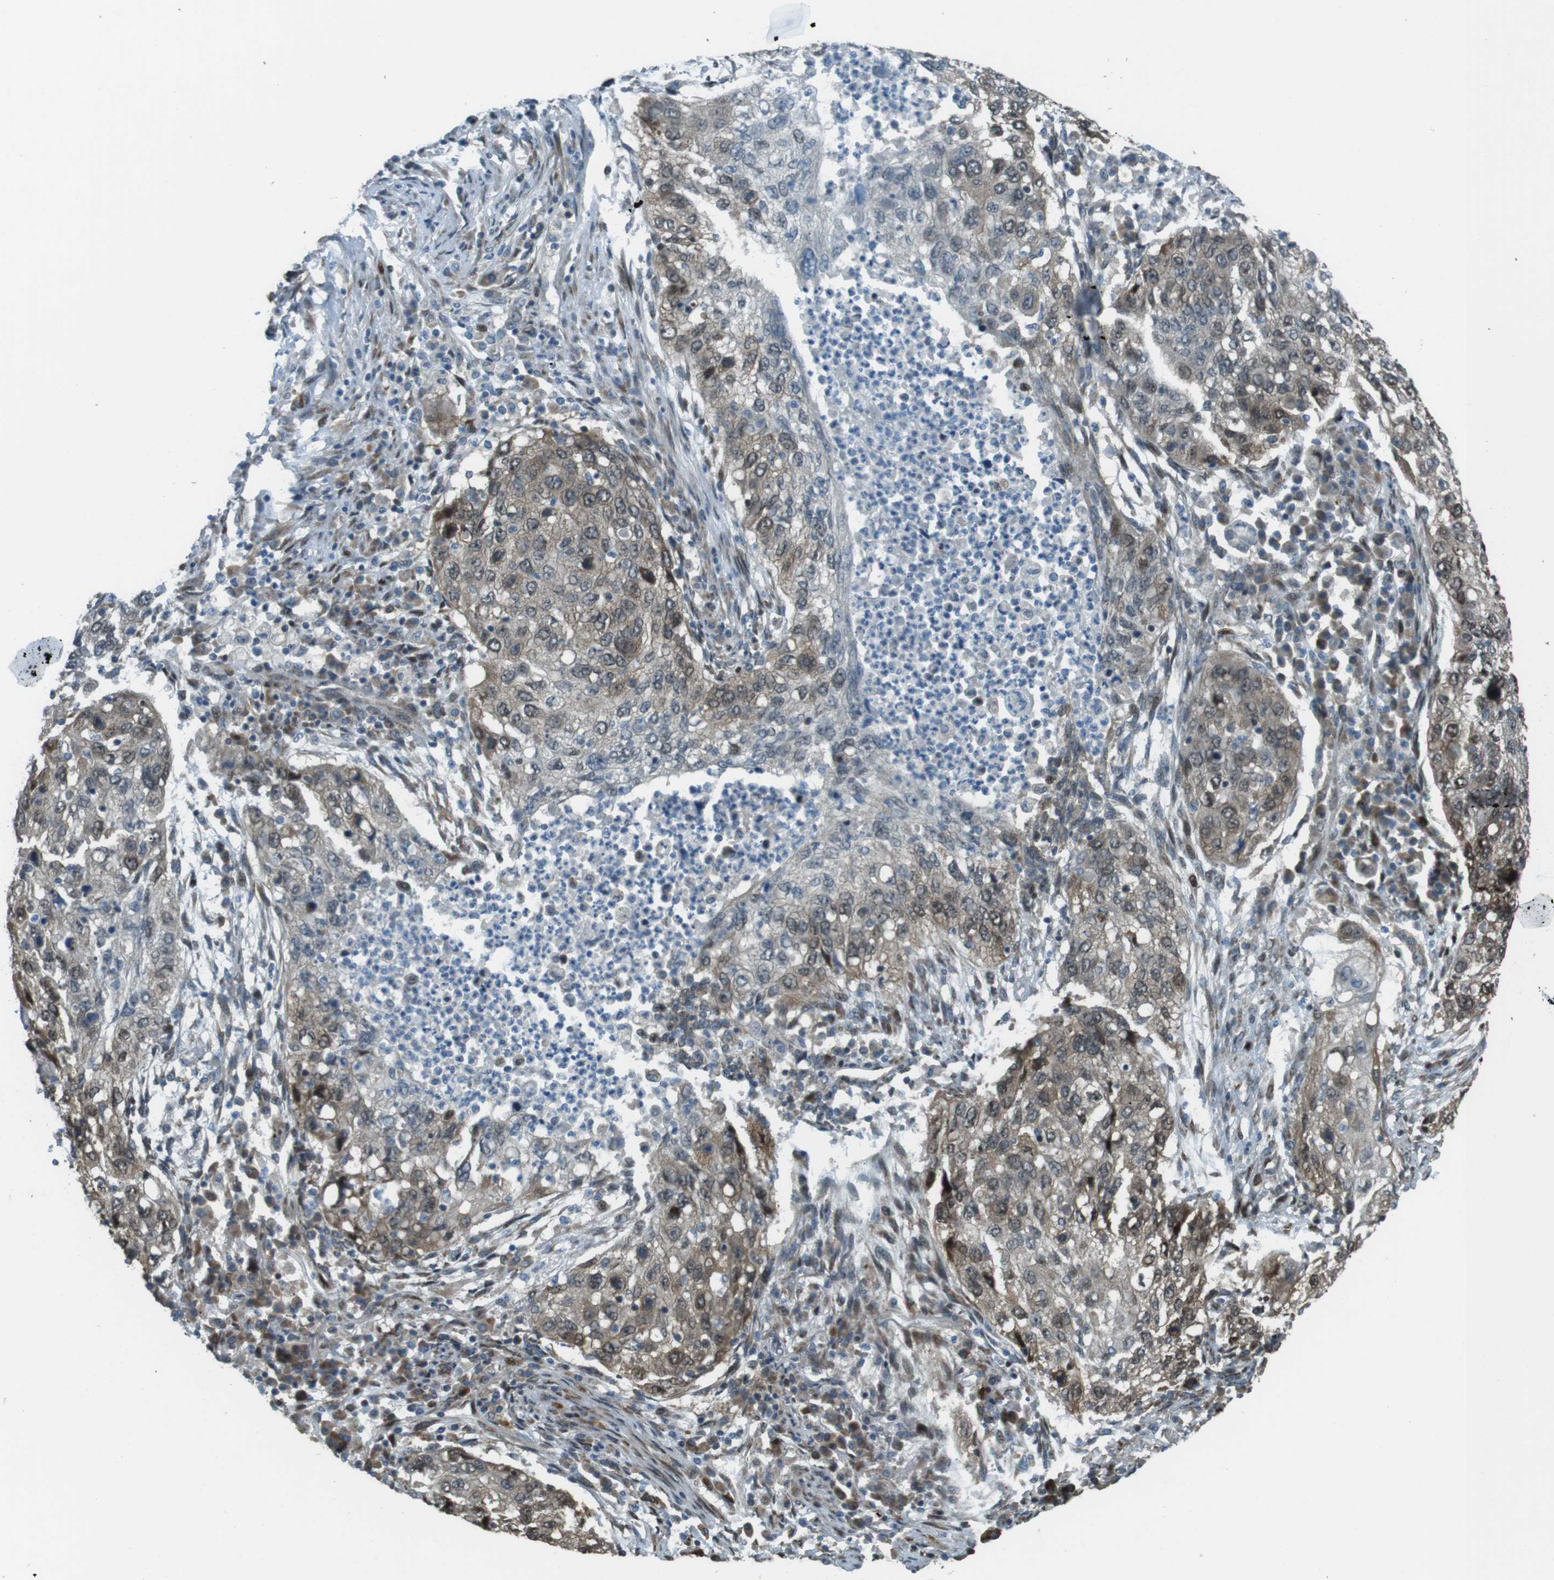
{"staining": {"intensity": "weak", "quantity": "25%-75%", "location": "cytoplasmic/membranous,nuclear"}, "tissue": "lung cancer", "cell_type": "Tumor cells", "image_type": "cancer", "snomed": [{"axis": "morphology", "description": "Squamous cell carcinoma, NOS"}, {"axis": "topography", "description": "Lung"}], "caption": "There is low levels of weak cytoplasmic/membranous and nuclear staining in tumor cells of lung squamous cell carcinoma, as demonstrated by immunohistochemical staining (brown color).", "gene": "ZNF330", "patient": {"sex": "female", "age": 63}}